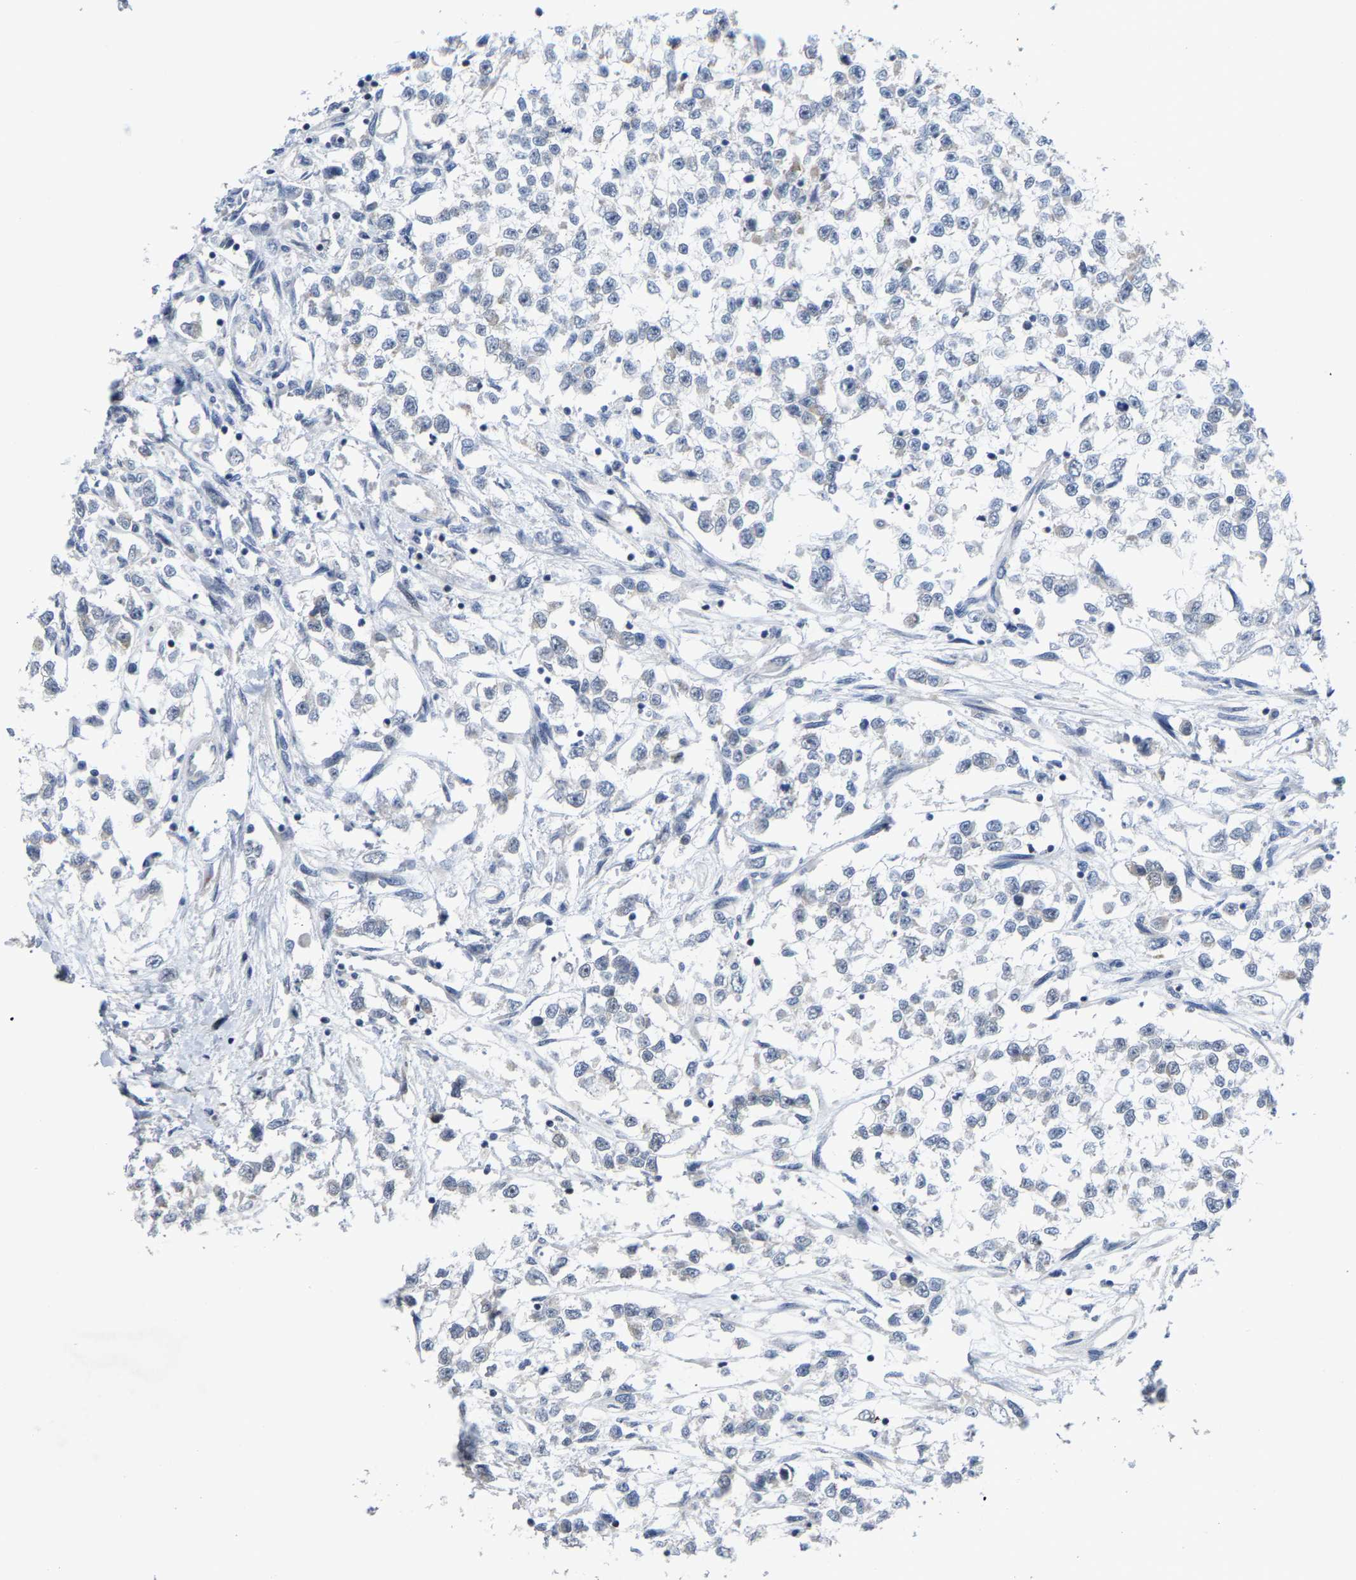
{"staining": {"intensity": "negative", "quantity": "none", "location": "none"}, "tissue": "testis cancer", "cell_type": "Tumor cells", "image_type": "cancer", "snomed": [{"axis": "morphology", "description": "Seminoma, NOS"}, {"axis": "morphology", "description": "Carcinoma, Embryonal, NOS"}, {"axis": "topography", "description": "Testis"}], "caption": "This is a image of immunohistochemistry (IHC) staining of testis cancer (embryonal carcinoma), which shows no staining in tumor cells.", "gene": "TDRKH", "patient": {"sex": "male", "age": 51}}